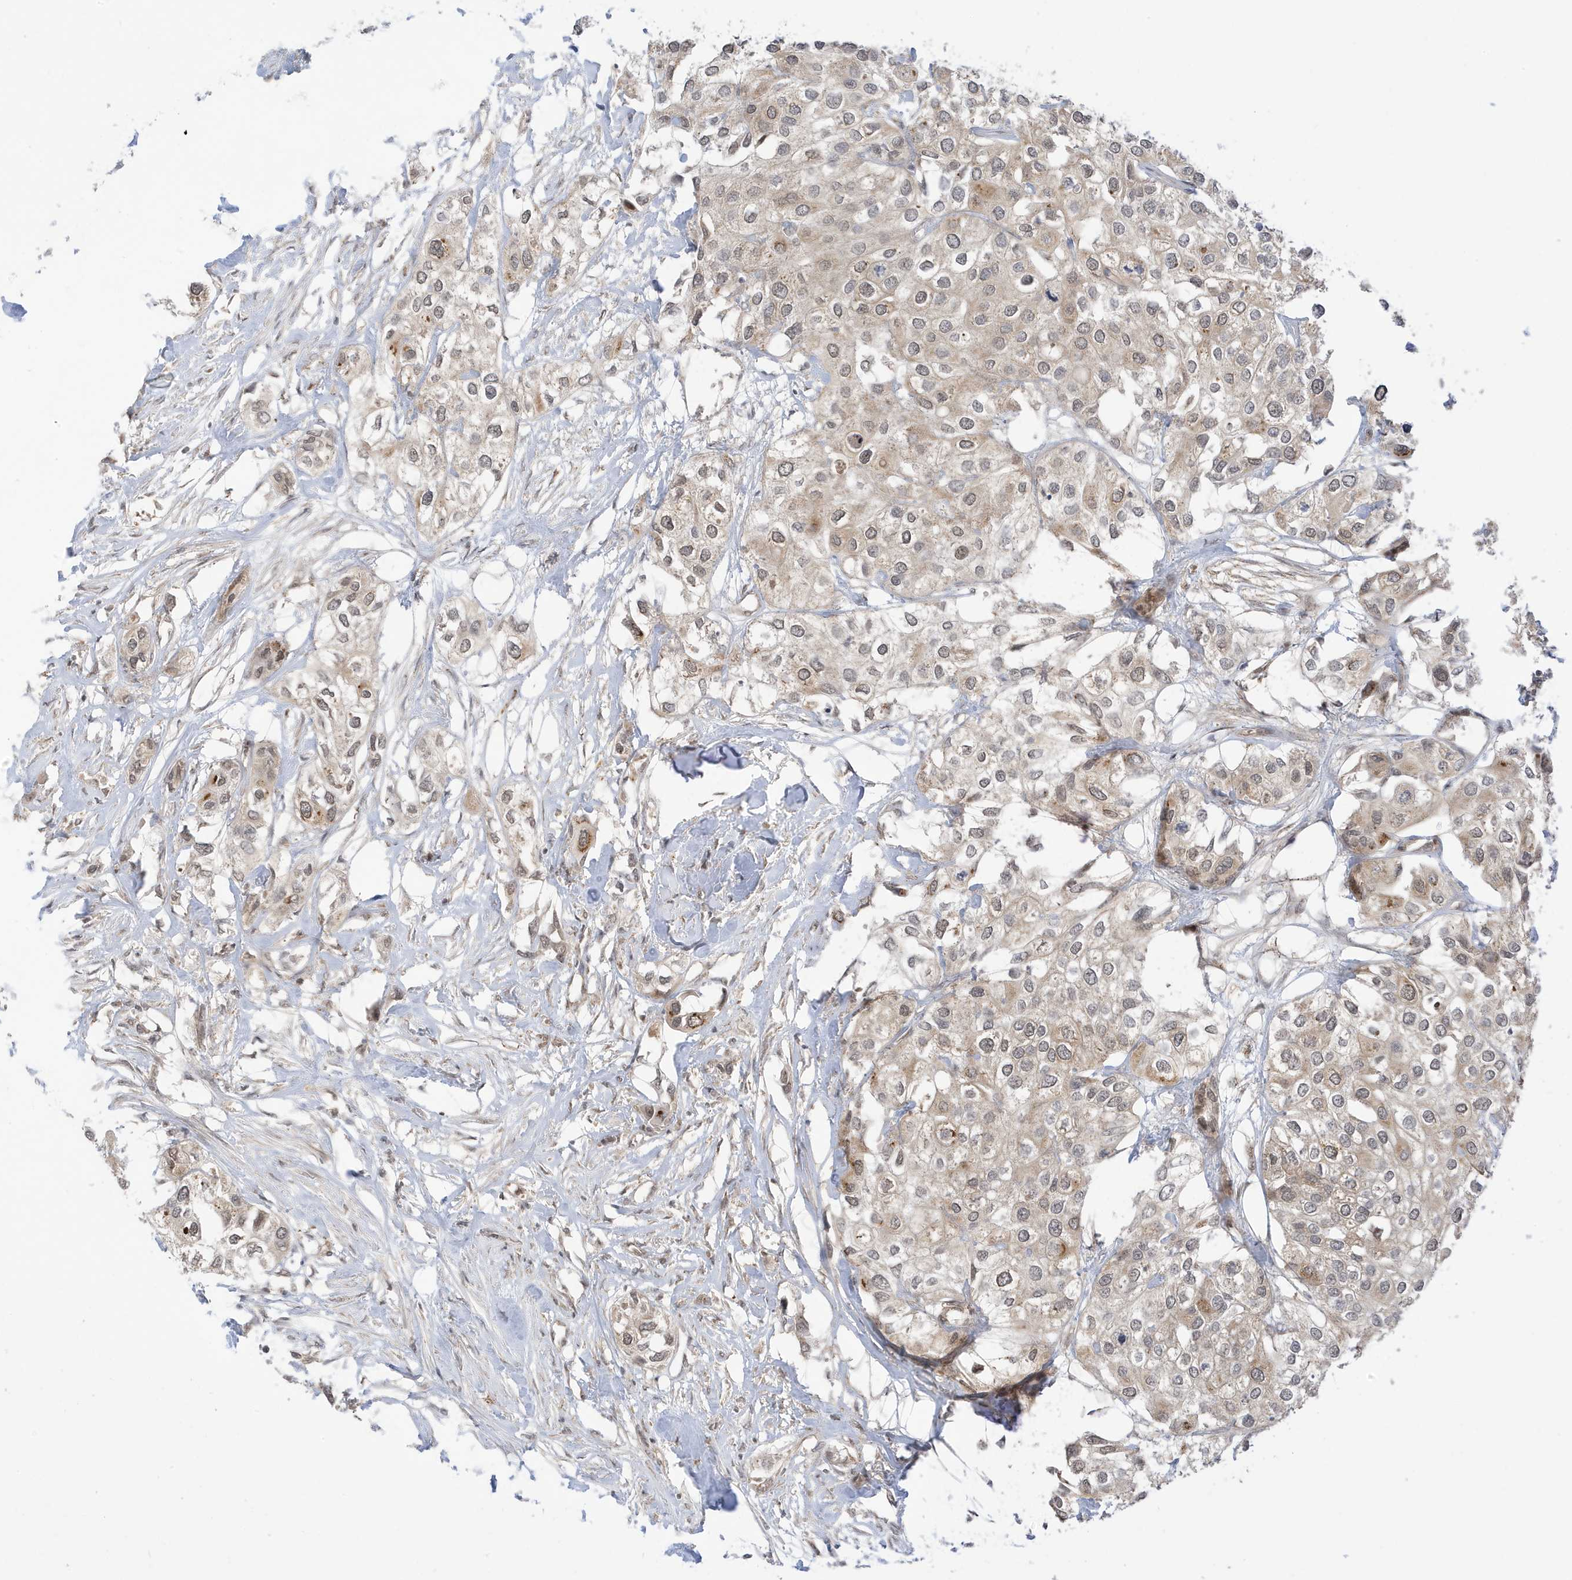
{"staining": {"intensity": "weak", "quantity": ">75%", "location": "nuclear"}, "tissue": "urothelial cancer", "cell_type": "Tumor cells", "image_type": "cancer", "snomed": [{"axis": "morphology", "description": "Urothelial carcinoma, High grade"}, {"axis": "topography", "description": "Urinary bladder"}], "caption": "Urothelial carcinoma (high-grade) tissue reveals weak nuclear staining in about >75% of tumor cells", "gene": "TAB3", "patient": {"sex": "male", "age": 64}}